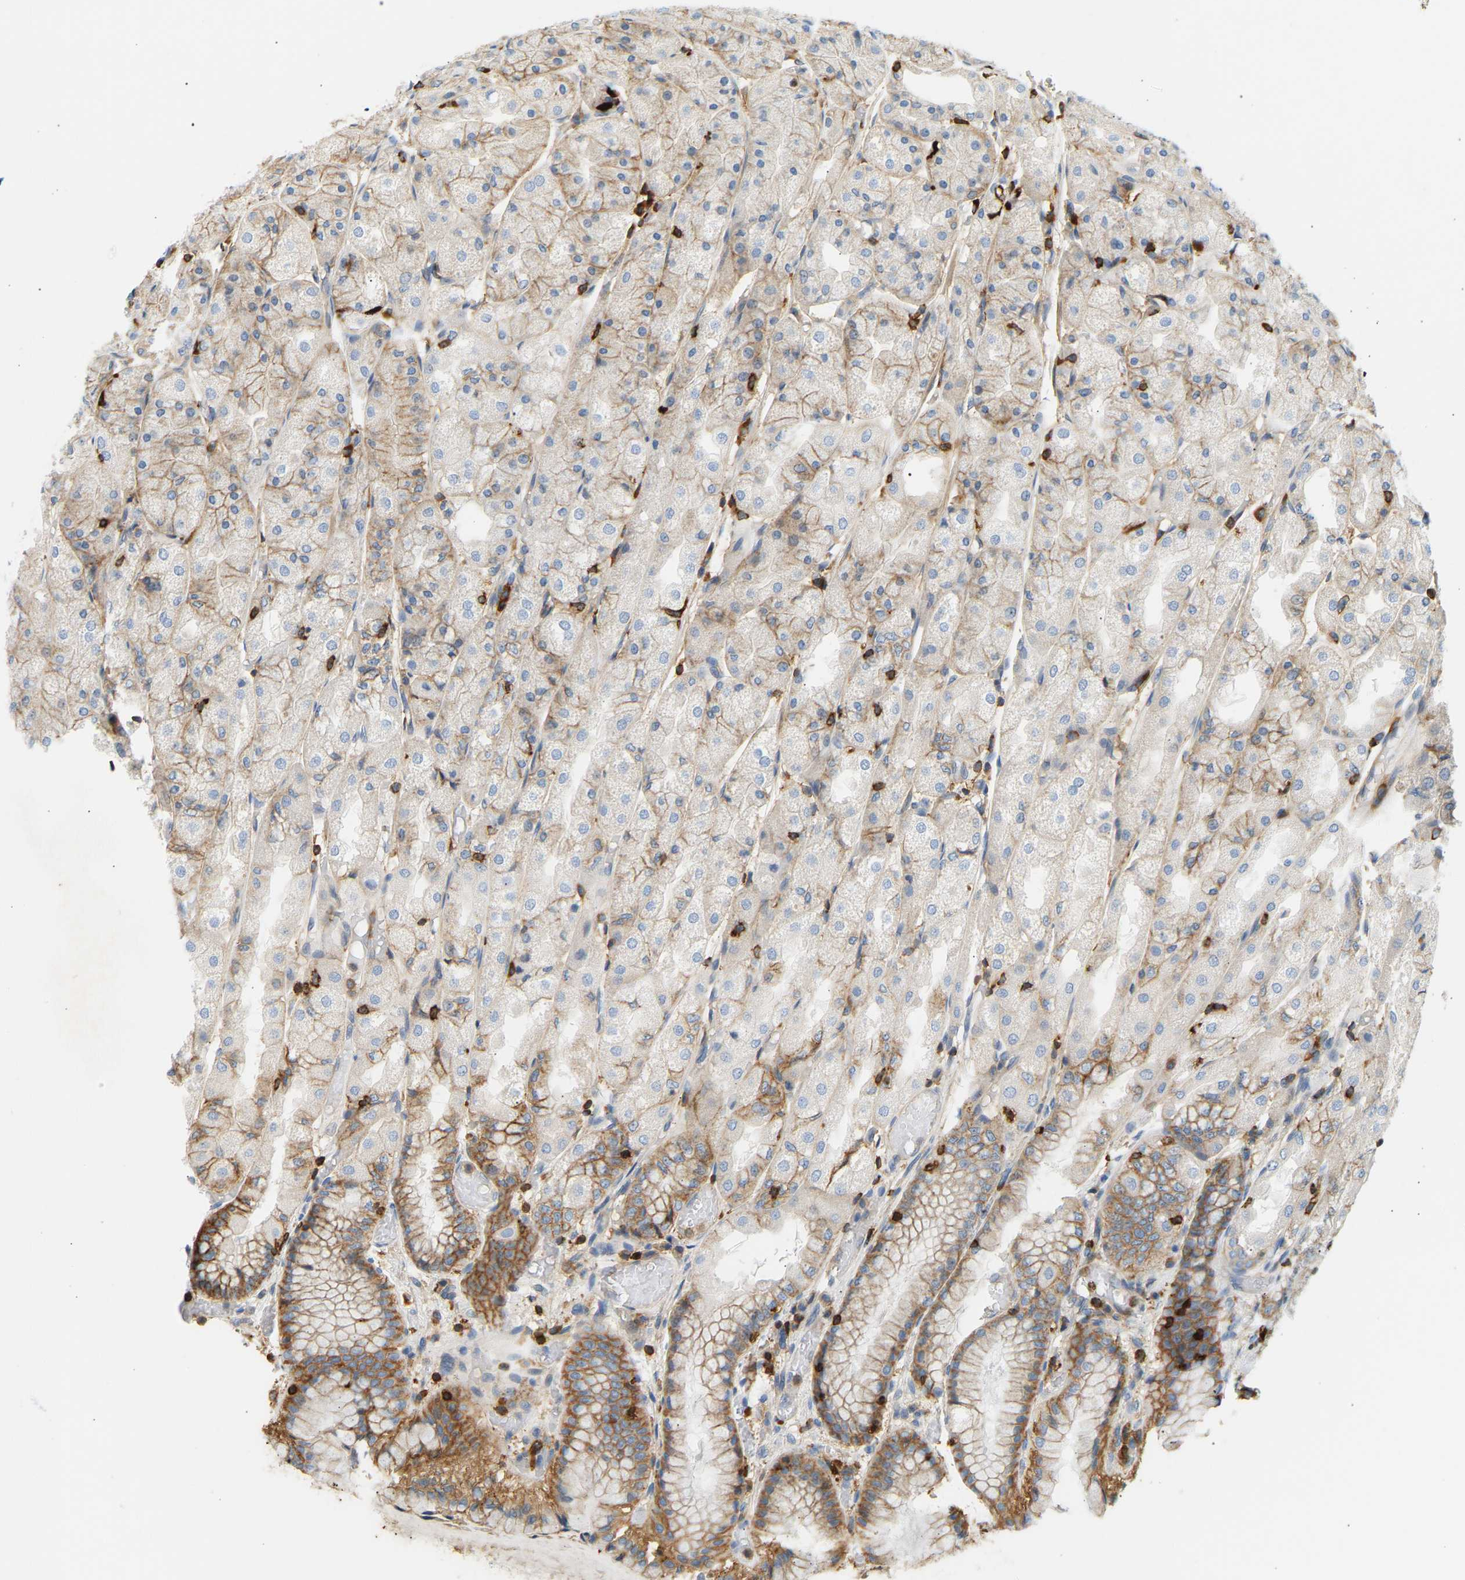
{"staining": {"intensity": "moderate", "quantity": "25%-75%", "location": "cytoplasmic/membranous"}, "tissue": "stomach", "cell_type": "Glandular cells", "image_type": "normal", "snomed": [{"axis": "morphology", "description": "Normal tissue, NOS"}, {"axis": "topography", "description": "Stomach, upper"}], "caption": "Immunohistochemical staining of unremarkable stomach shows moderate cytoplasmic/membranous protein expression in approximately 25%-75% of glandular cells.", "gene": "FNBP1", "patient": {"sex": "male", "age": 72}}